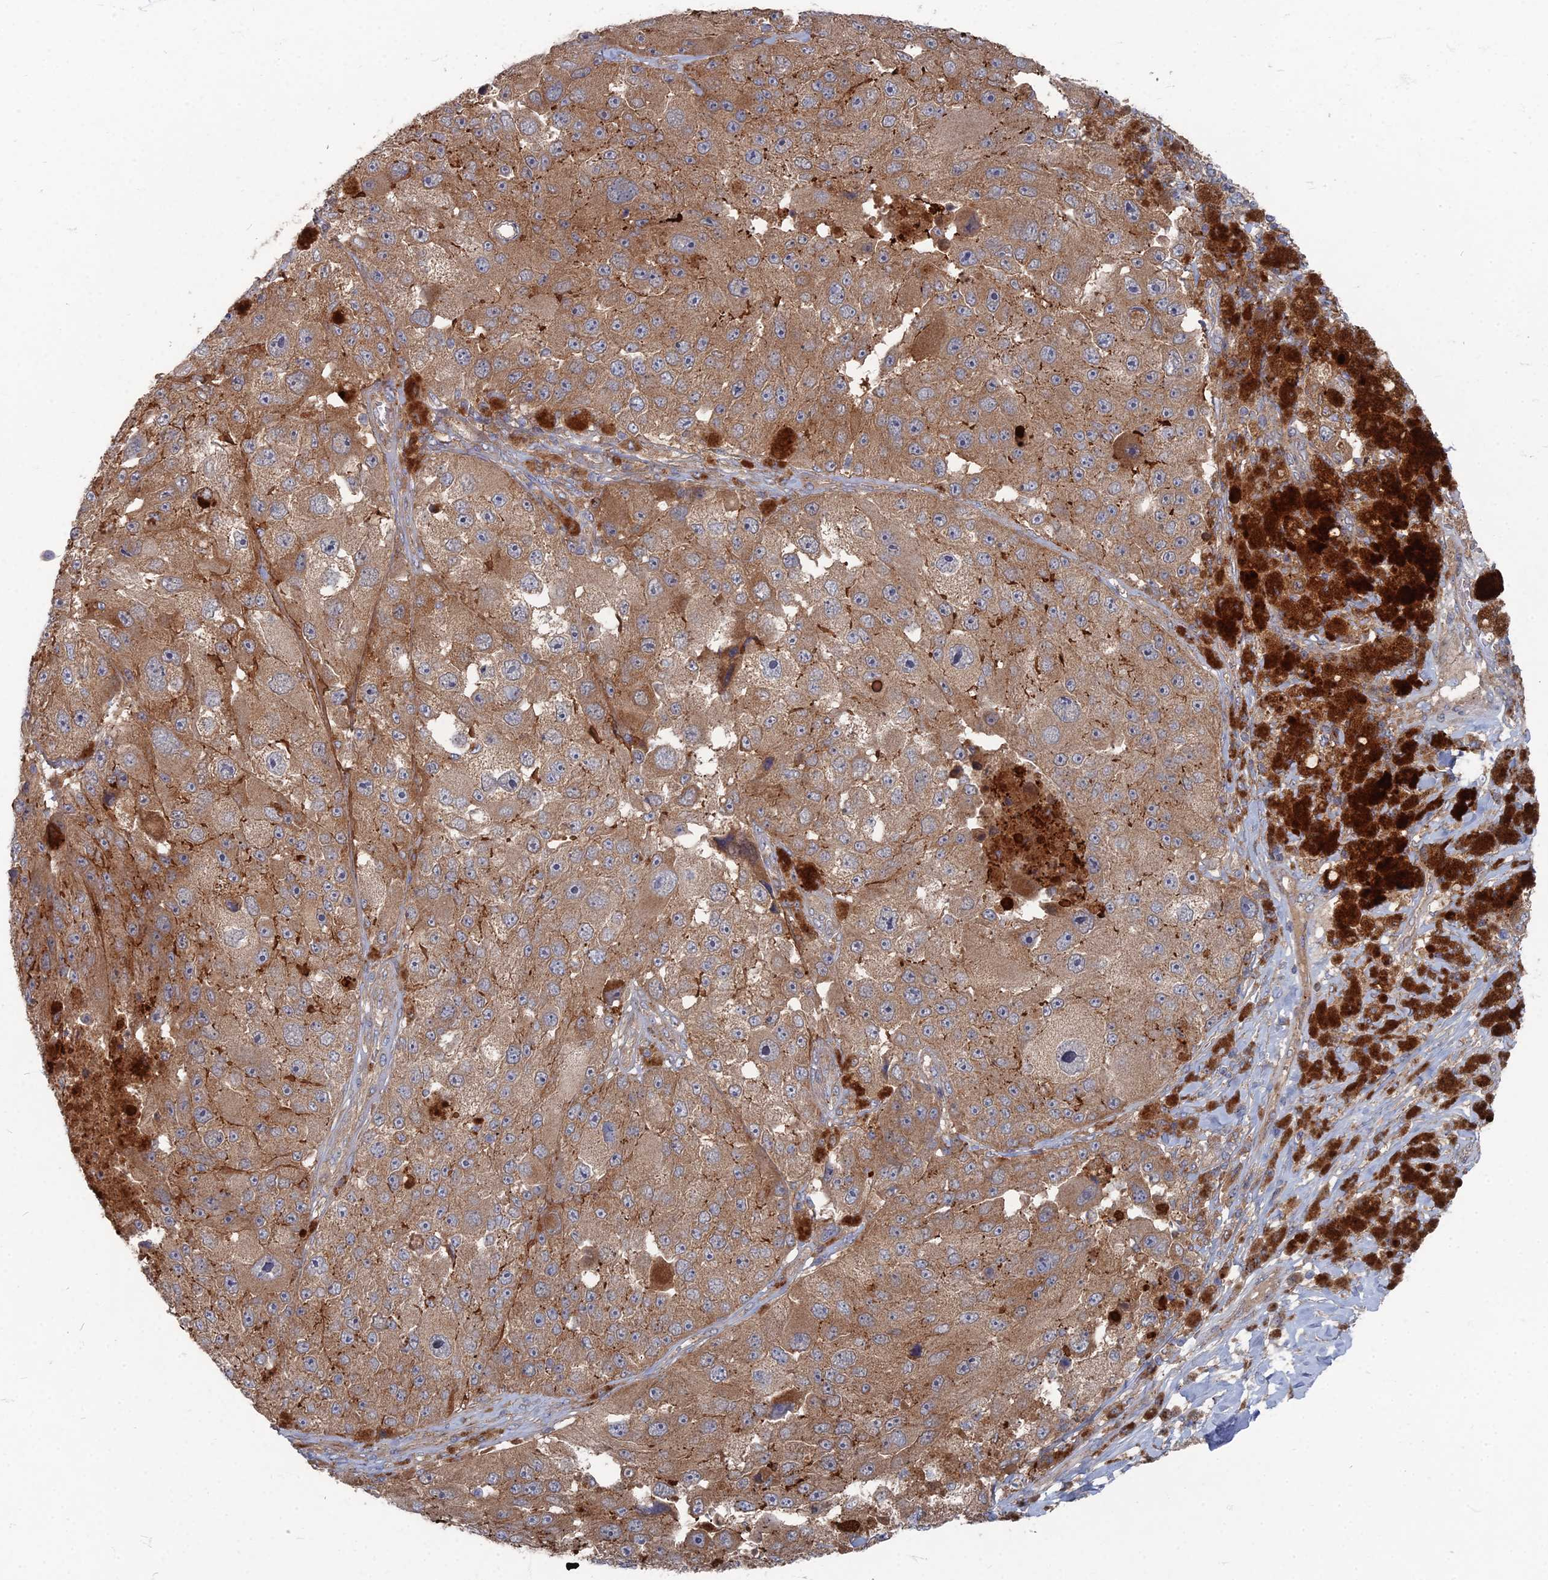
{"staining": {"intensity": "strong", "quantity": ">75%", "location": "cytoplasmic/membranous"}, "tissue": "melanoma", "cell_type": "Tumor cells", "image_type": "cancer", "snomed": [{"axis": "morphology", "description": "Malignant melanoma, Metastatic site"}, {"axis": "topography", "description": "Lymph node"}], "caption": "Malignant melanoma (metastatic site) stained with a protein marker displays strong staining in tumor cells.", "gene": "PPCDC", "patient": {"sex": "male", "age": 62}}